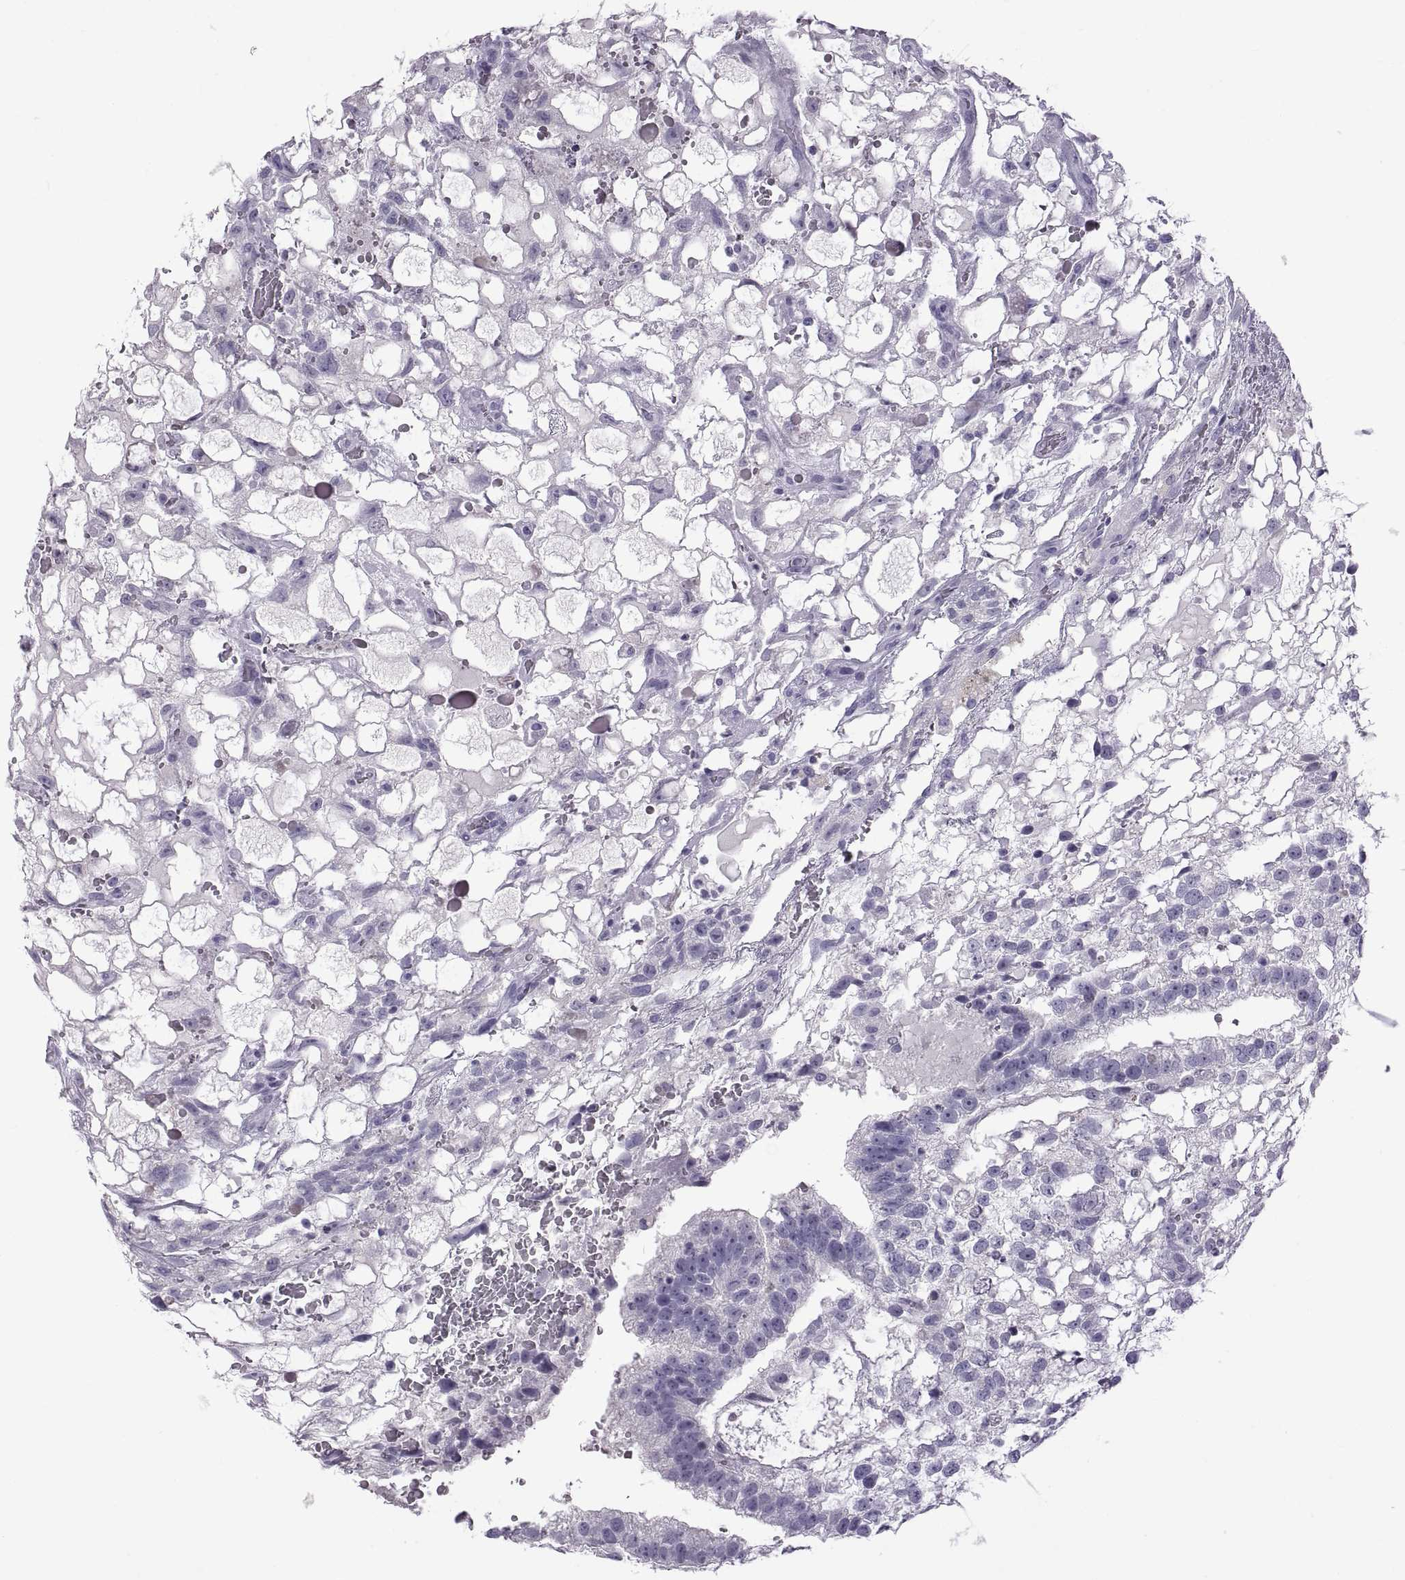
{"staining": {"intensity": "negative", "quantity": "none", "location": "none"}, "tissue": "testis cancer", "cell_type": "Tumor cells", "image_type": "cancer", "snomed": [{"axis": "morphology", "description": "Normal tissue, NOS"}, {"axis": "morphology", "description": "Carcinoma, Embryonal, NOS"}, {"axis": "topography", "description": "Testis"}, {"axis": "topography", "description": "Epididymis"}], "caption": "Human testis cancer stained for a protein using immunohistochemistry (IHC) reveals no positivity in tumor cells.", "gene": "RDM1", "patient": {"sex": "male", "age": 32}}